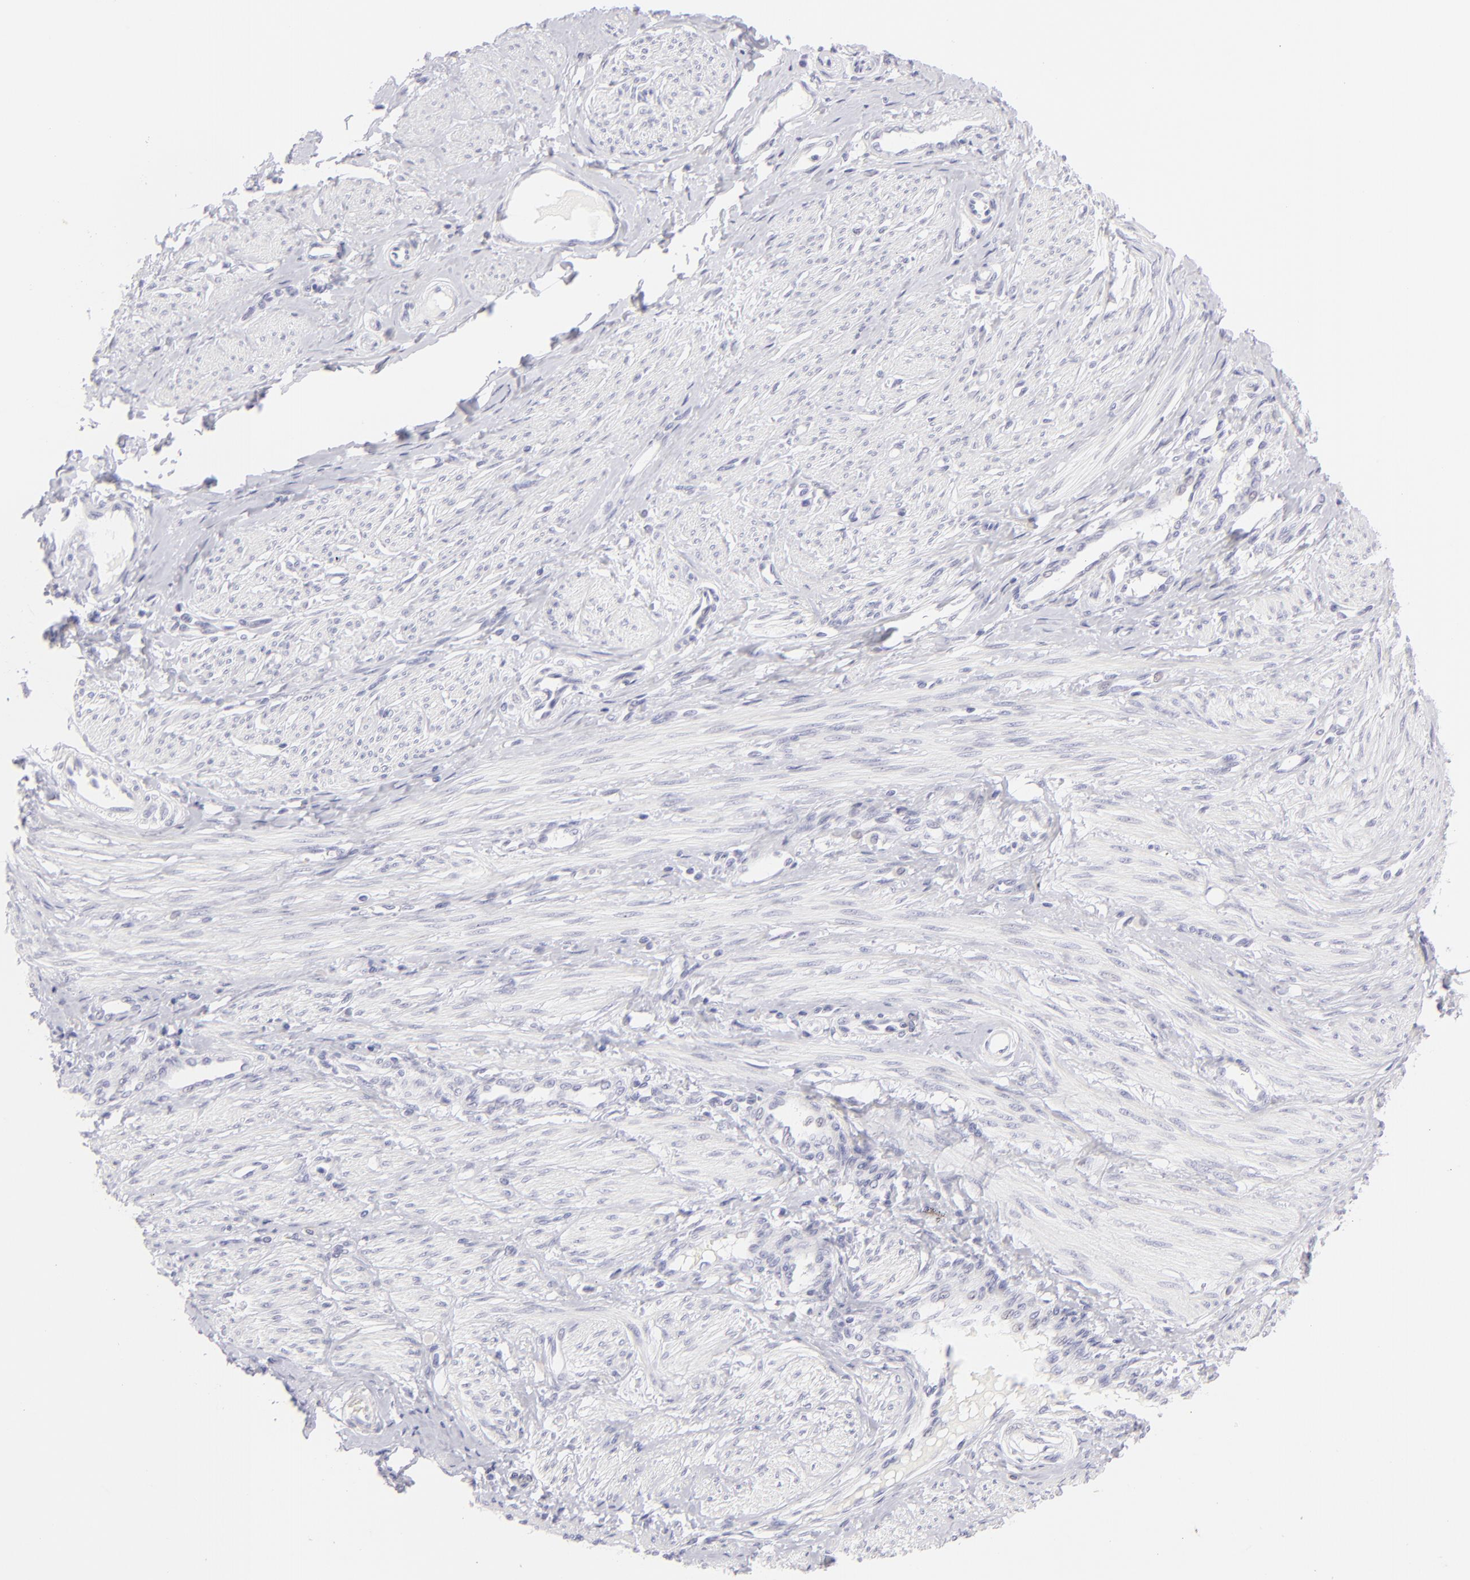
{"staining": {"intensity": "negative", "quantity": "none", "location": "none"}, "tissue": "smooth muscle", "cell_type": "Smooth muscle cells", "image_type": "normal", "snomed": [{"axis": "morphology", "description": "Normal tissue, NOS"}, {"axis": "topography", "description": "Smooth muscle"}, {"axis": "topography", "description": "Uterus"}], "caption": "DAB immunohistochemical staining of benign smooth muscle exhibits no significant expression in smooth muscle cells. (DAB immunohistochemistry (IHC) with hematoxylin counter stain).", "gene": "FCER2", "patient": {"sex": "female", "age": 39}}